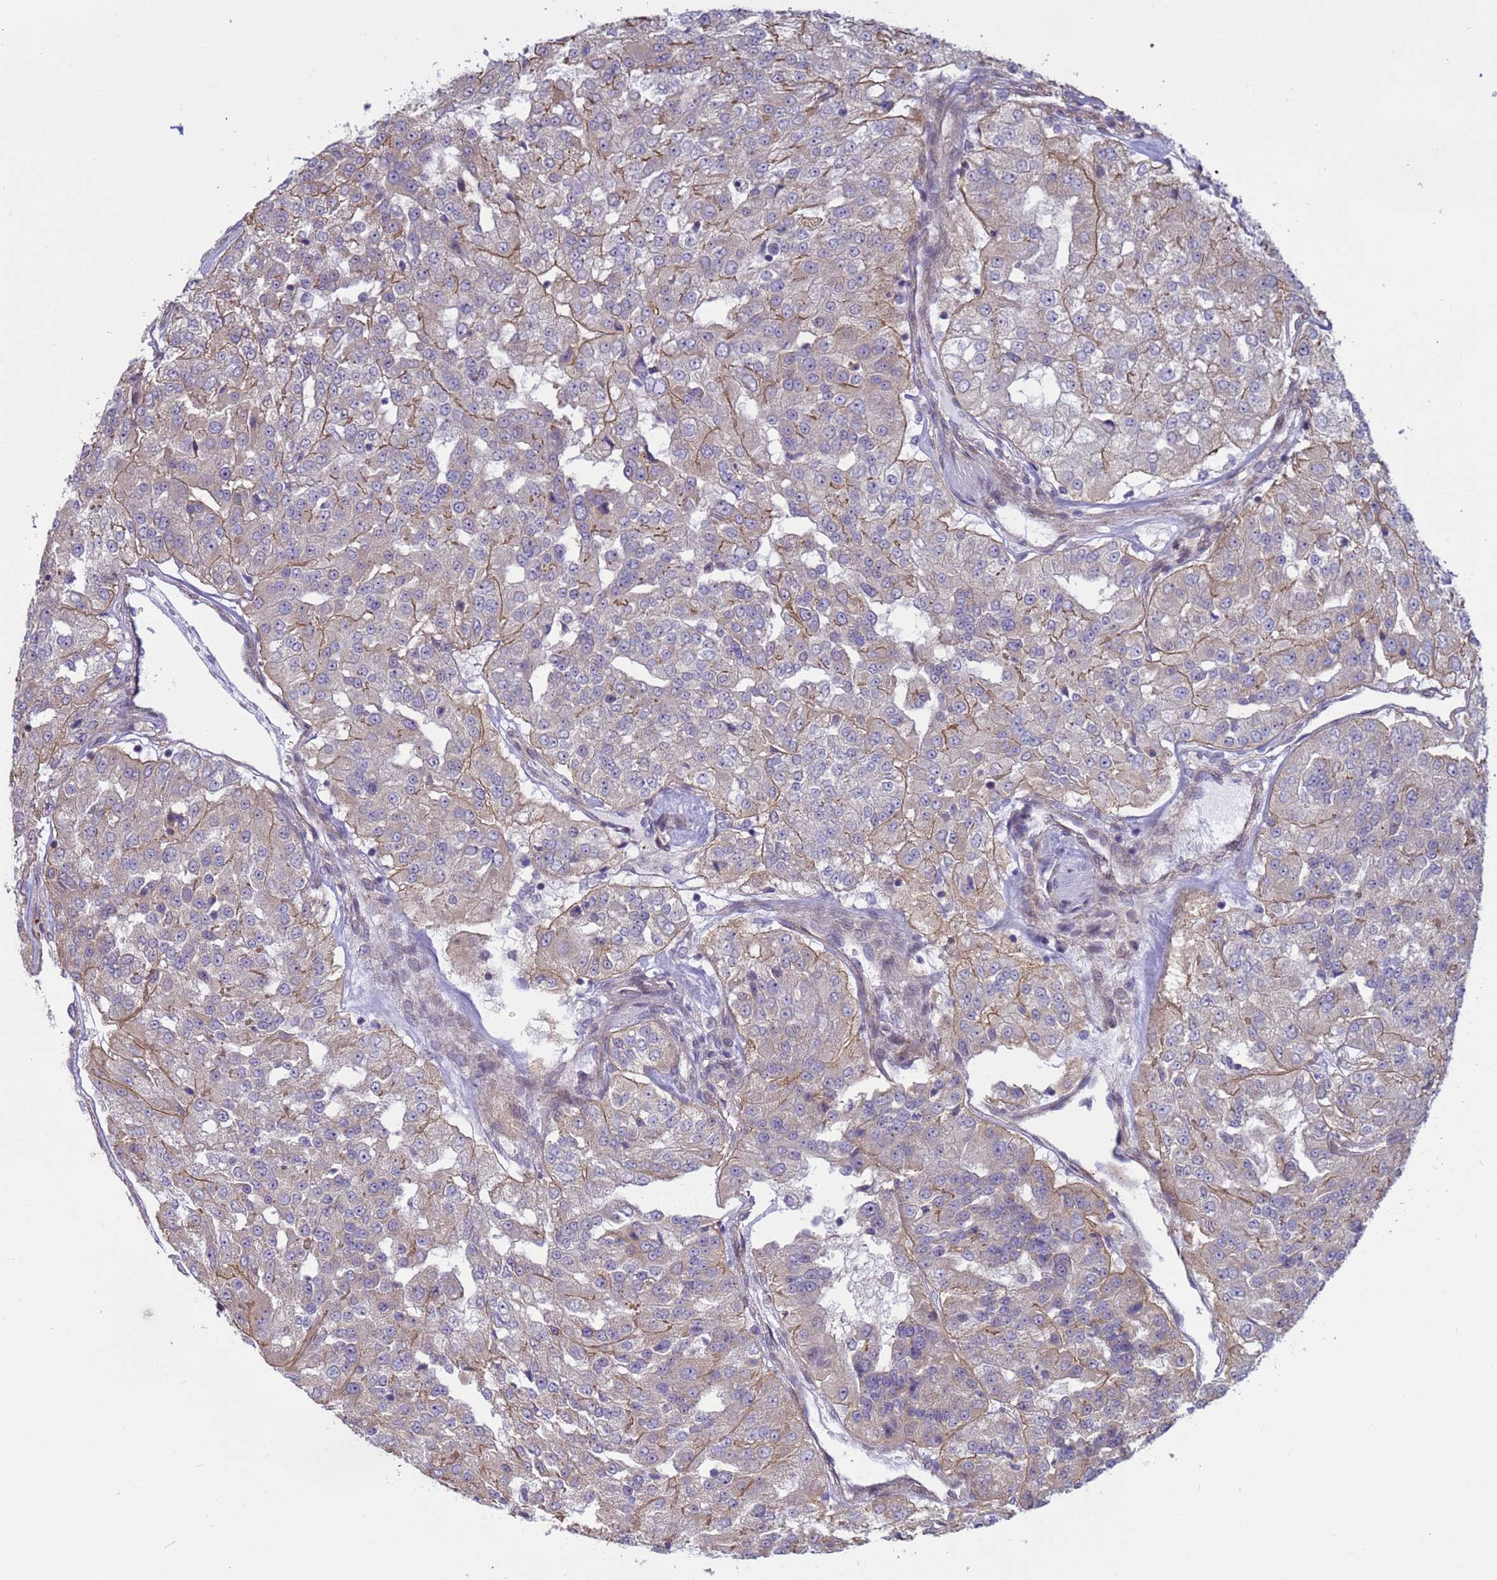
{"staining": {"intensity": "weak", "quantity": "25%-75%", "location": "cytoplasmic/membranous"}, "tissue": "renal cancer", "cell_type": "Tumor cells", "image_type": "cancer", "snomed": [{"axis": "morphology", "description": "Adenocarcinoma, NOS"}, {"axis": "topography", "description": "Kidney"}], "caption": "Renal adenocarcinoma stained with a brown dye exhibits weak cytoplasmic/membranous positive positivity in about 25%-75% of tumor cells.", "gene": "ITGB4", "patient": {"sex": "female", "age": 63}}